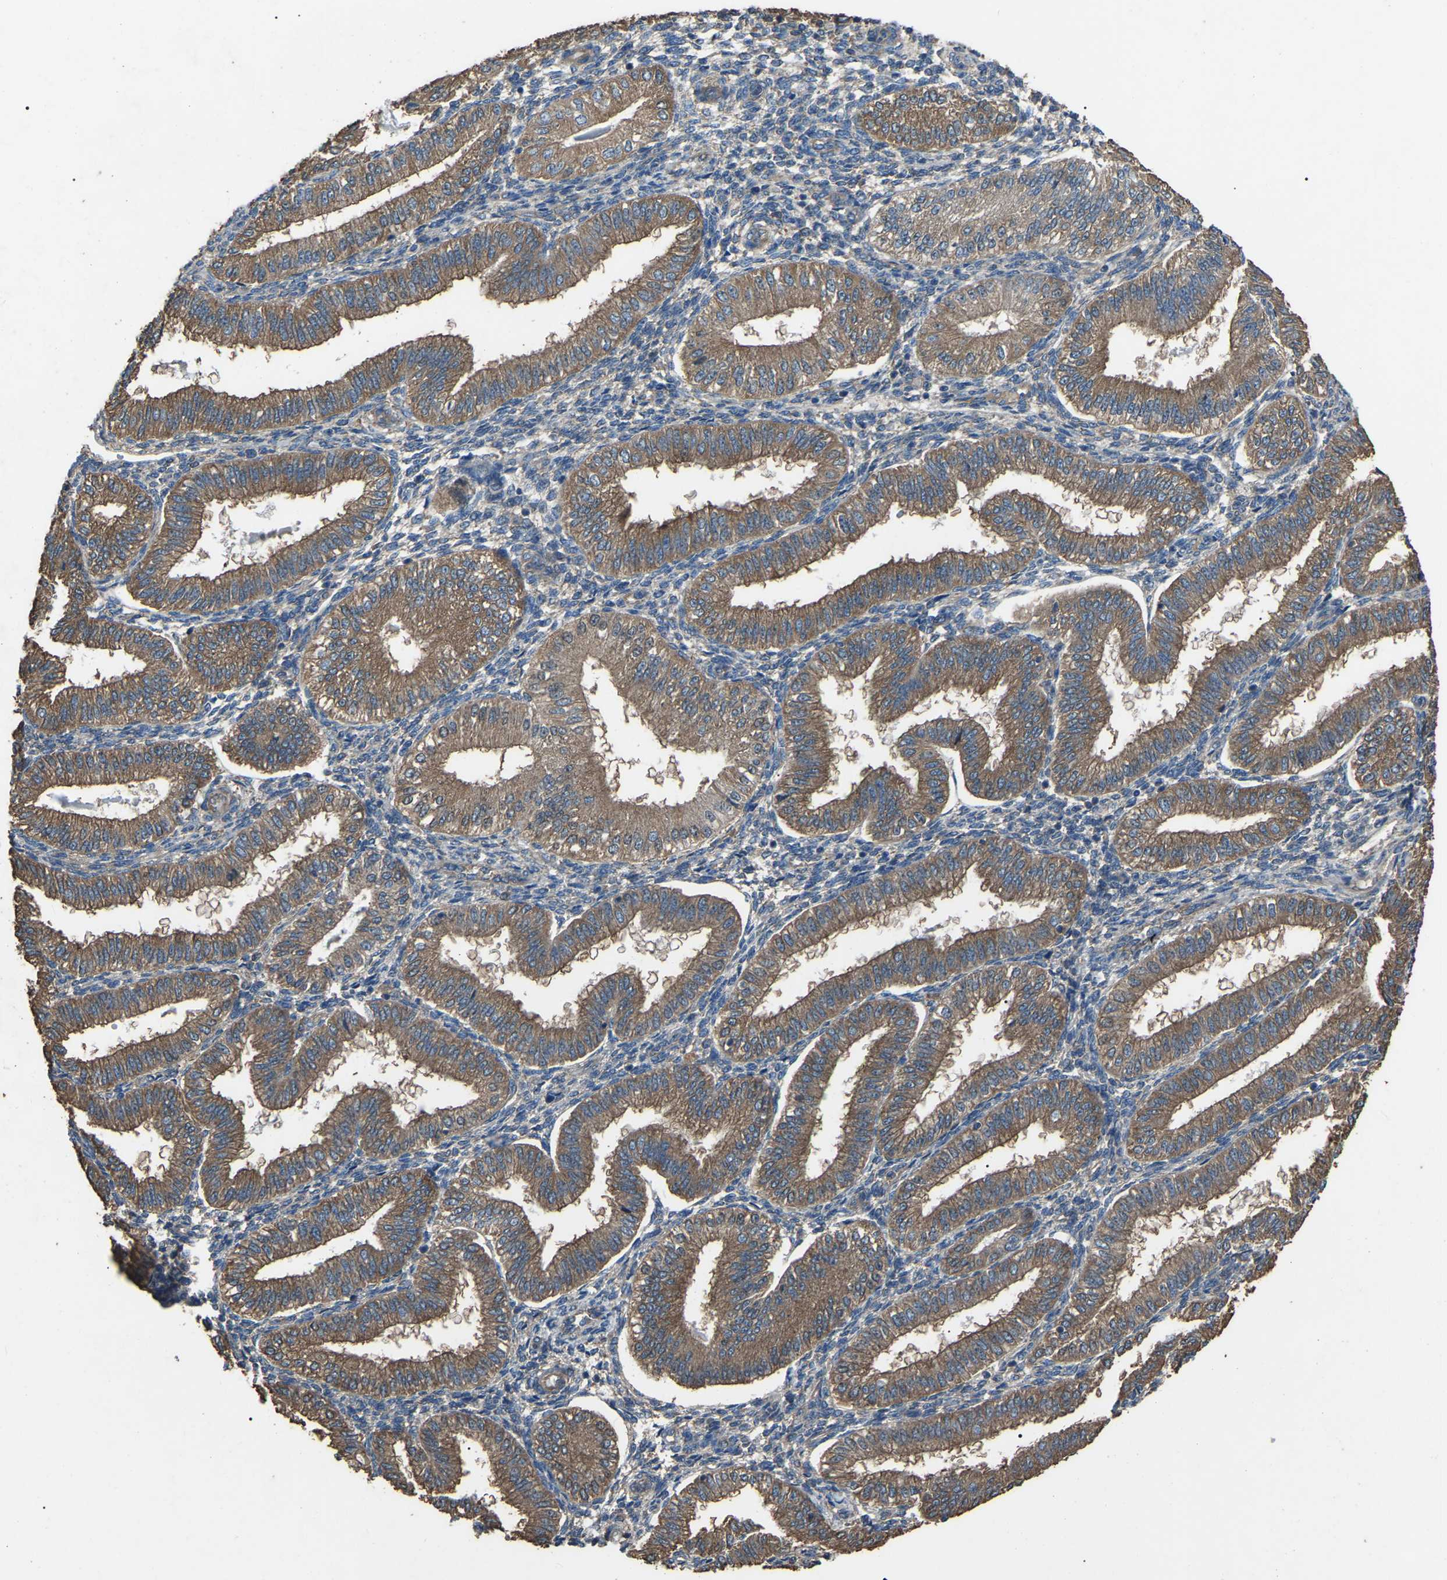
{"staining": {"intensity": "negative", "quantity": "none", "location": "none"}, "tissue": "endometrium", "cell_type": "Cells in endometrial stroma", "image_type": "normal", "snomed": [{"axis": "morphology", "description": "Normal tissue, NOS"}, {"axis": "topography", "description": "Endometrium"}], "caption": "IHC histopathology image of benign endometrium: endometrium stained with DAB displays no significant protein expression in cells in endometrial stroma.", "gene": "AIMP1", "patient": {"sex": "female", "age": 39}}